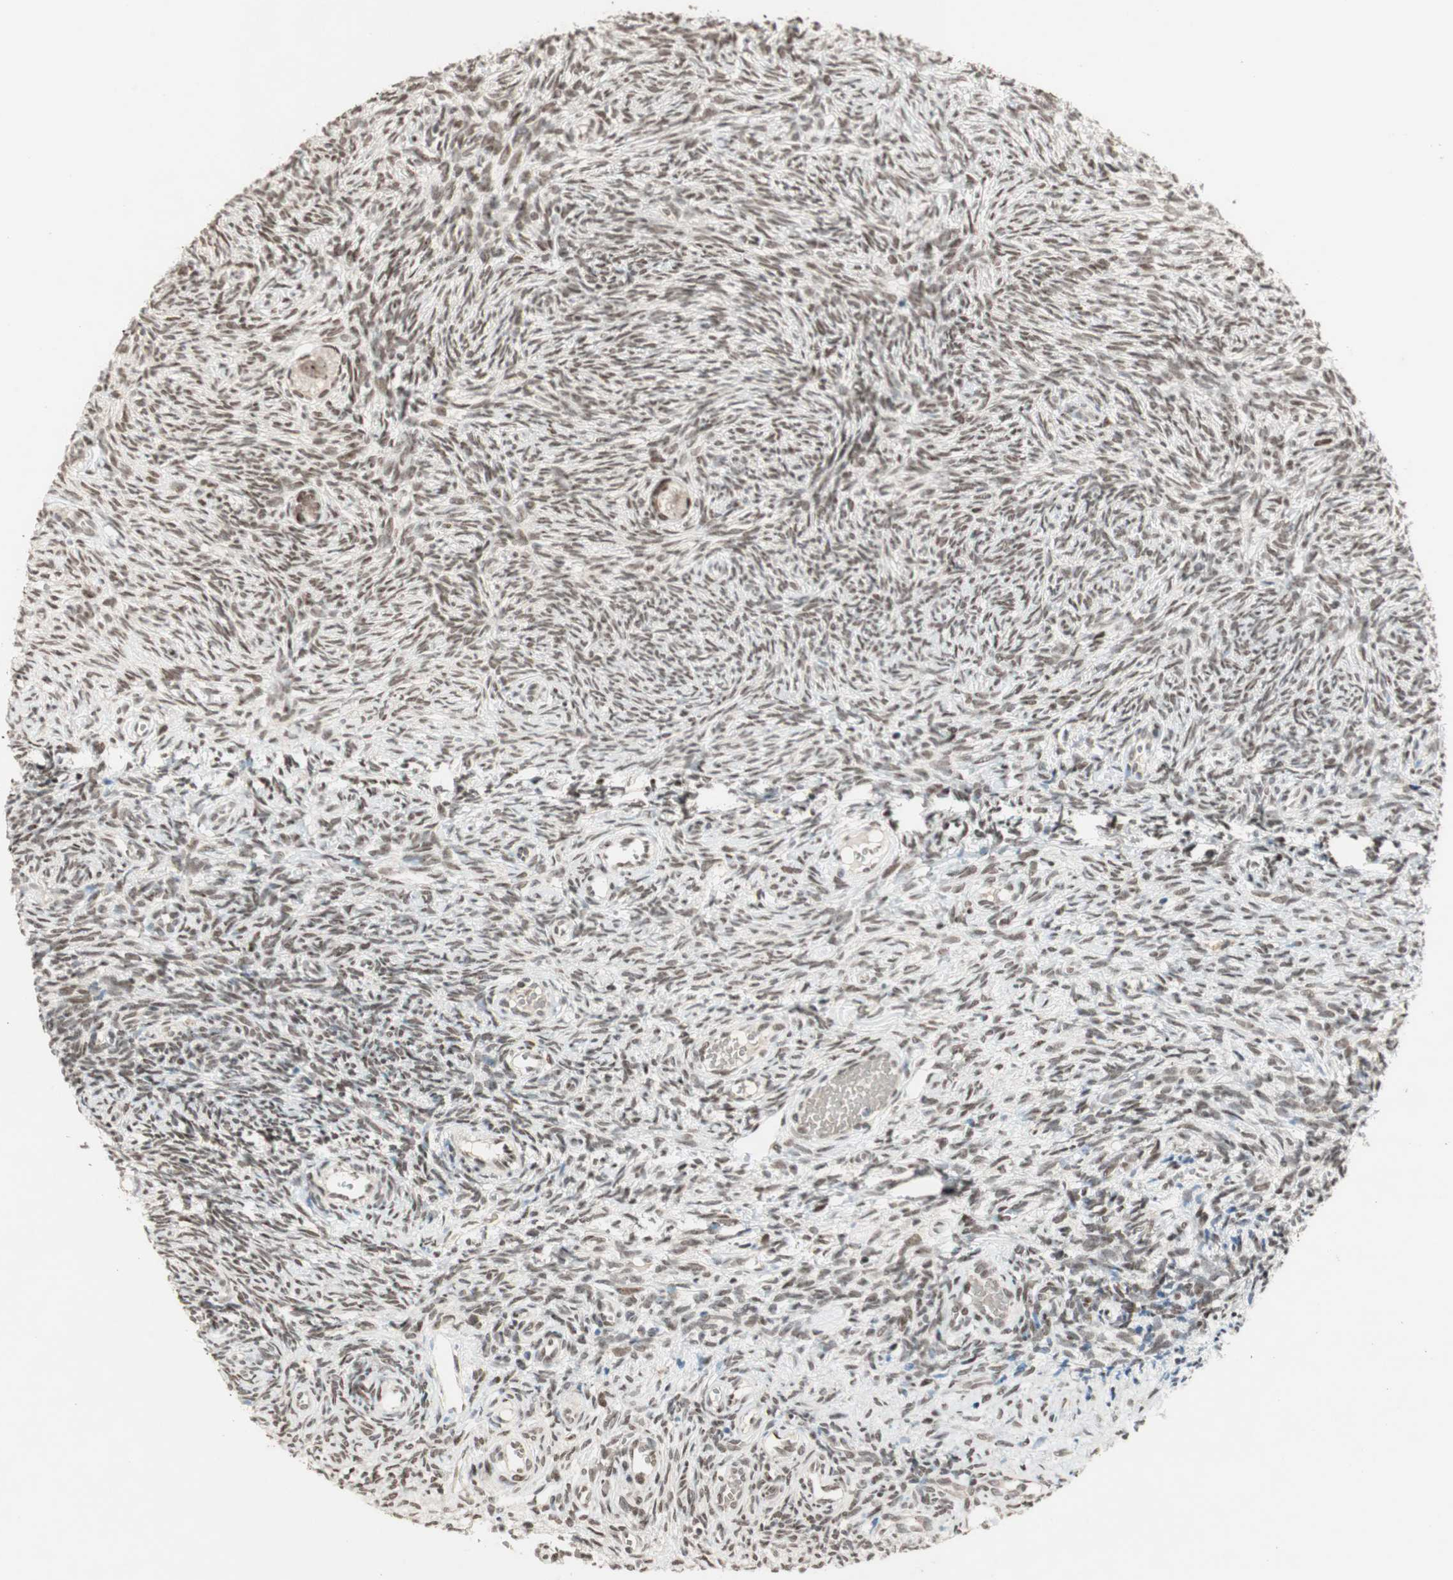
{"staining": {"intensity": "moderate", "quantity": ">75%", "location": "nuclear"}, "tissue": "ovary", "cell_type": "Follicle cells", "image_type": "normal", "snomed": [{"axis": "morphology", "description": "Normal tissue, NOS"}, {"axis": "topography", "description": "Ovary"}], "caption": "A histopathology image showing moderate nuclear staining in about >75% of follicle cells in normal ovary, as visualized by brown immunohistochemical staining.", "gene": "MDC1", "patient": {"sex": "female", "age": 35}}